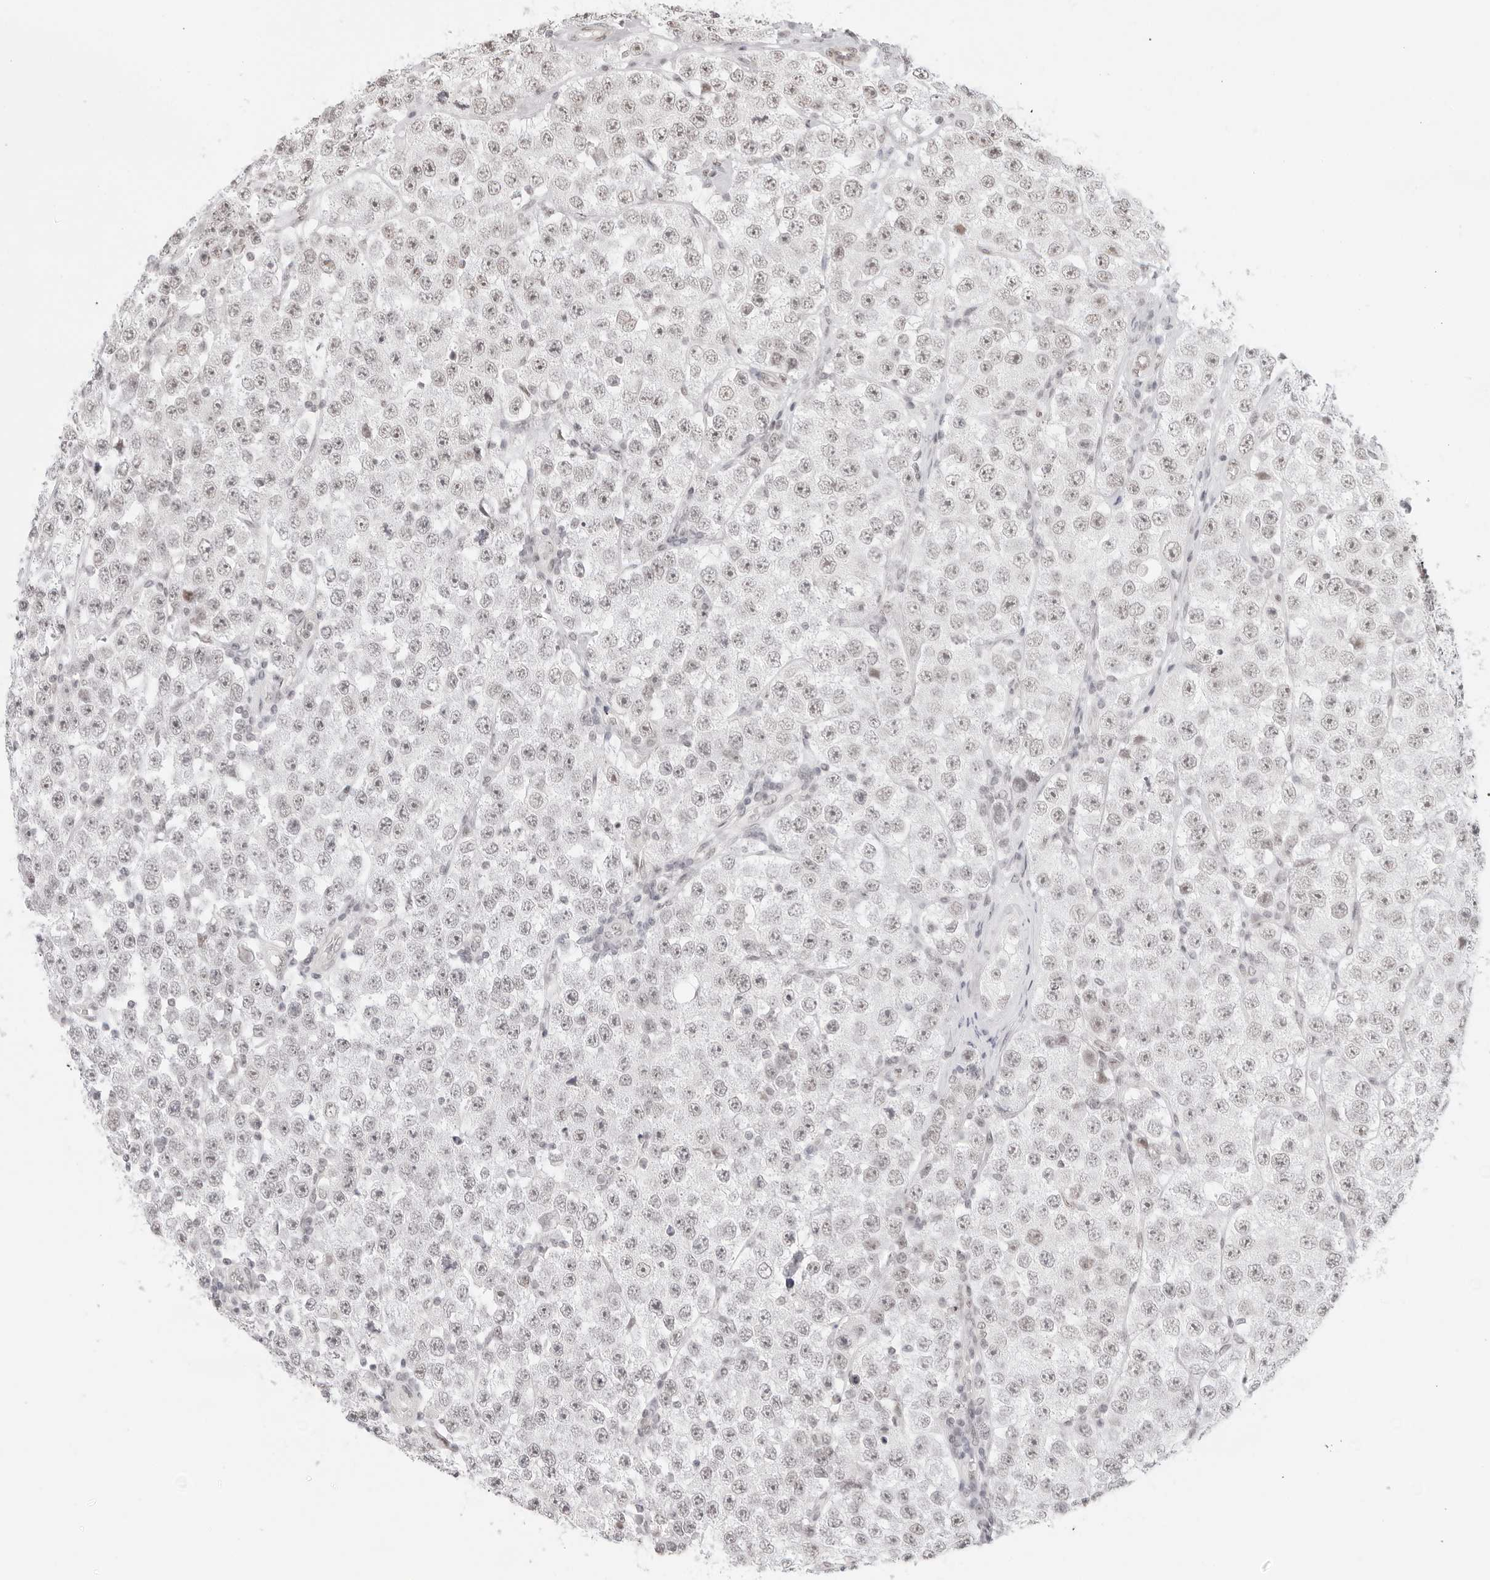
{"staining": {"intensity": "negative", "quantity": "none", "location": "none"}, "tissue": "testis cancer", "cell_type": "Tumor cells", "image_type": "cancer", "snomed": [{"axis": "morphology", "description": "Seminoma, NOS"}, {"axis": "topography", "description": "Testis"}], "caption": "Immunohistochemistry image of seminoma (testis) stained for a protein (brown), which shows no positivity in tumor cells.", "gene": "TCIM", "patient": {"sex": "male", "age": 28}}